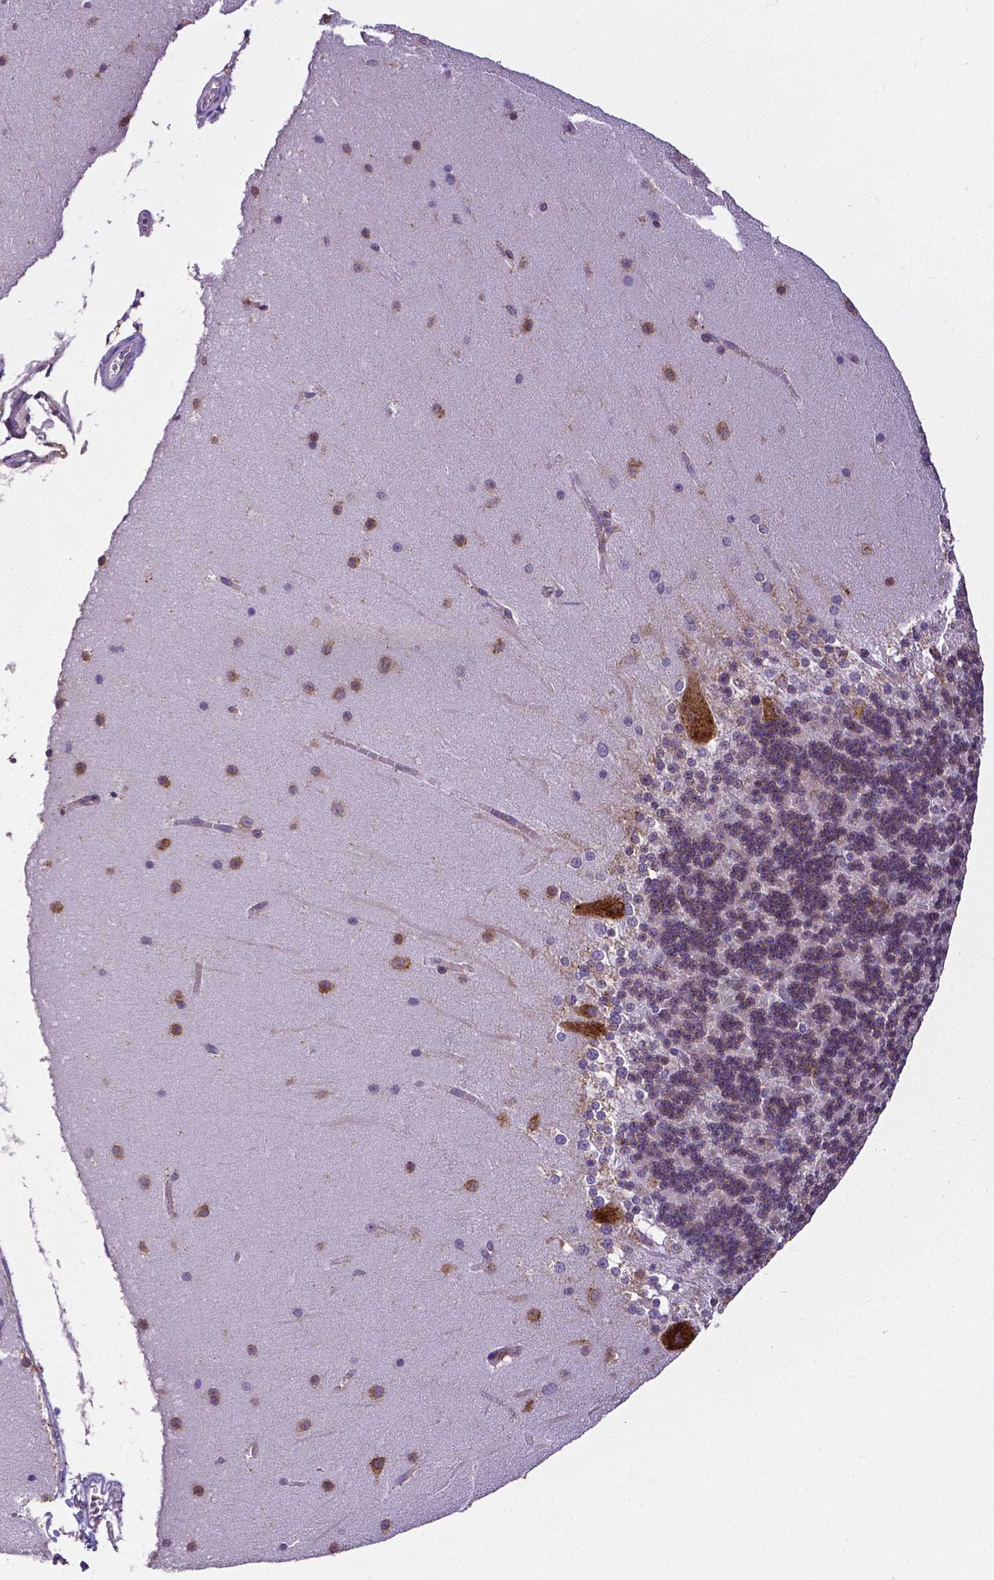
{"staining": {"intensity": "weak", "quantity": "25%-75%", "location": "nuclear"}, "tissue": "cerebellum", "cell_type": "Cells in granular layer", "image_type": "normal", "snomed": [{"axis": "morphology", "description": "Normal tissue, NOS"}, {"axis": "topography", "description": "Cerebellum"}], "caption": "Immunohistochemistry of normal cerebellum shows low levels of weak nuclear positivity in about 25%-75% of cells in granular layer. Nuclei are stained in blue.", "gene": "MTDH", "patient": {"sex": "female", "age": 19}}